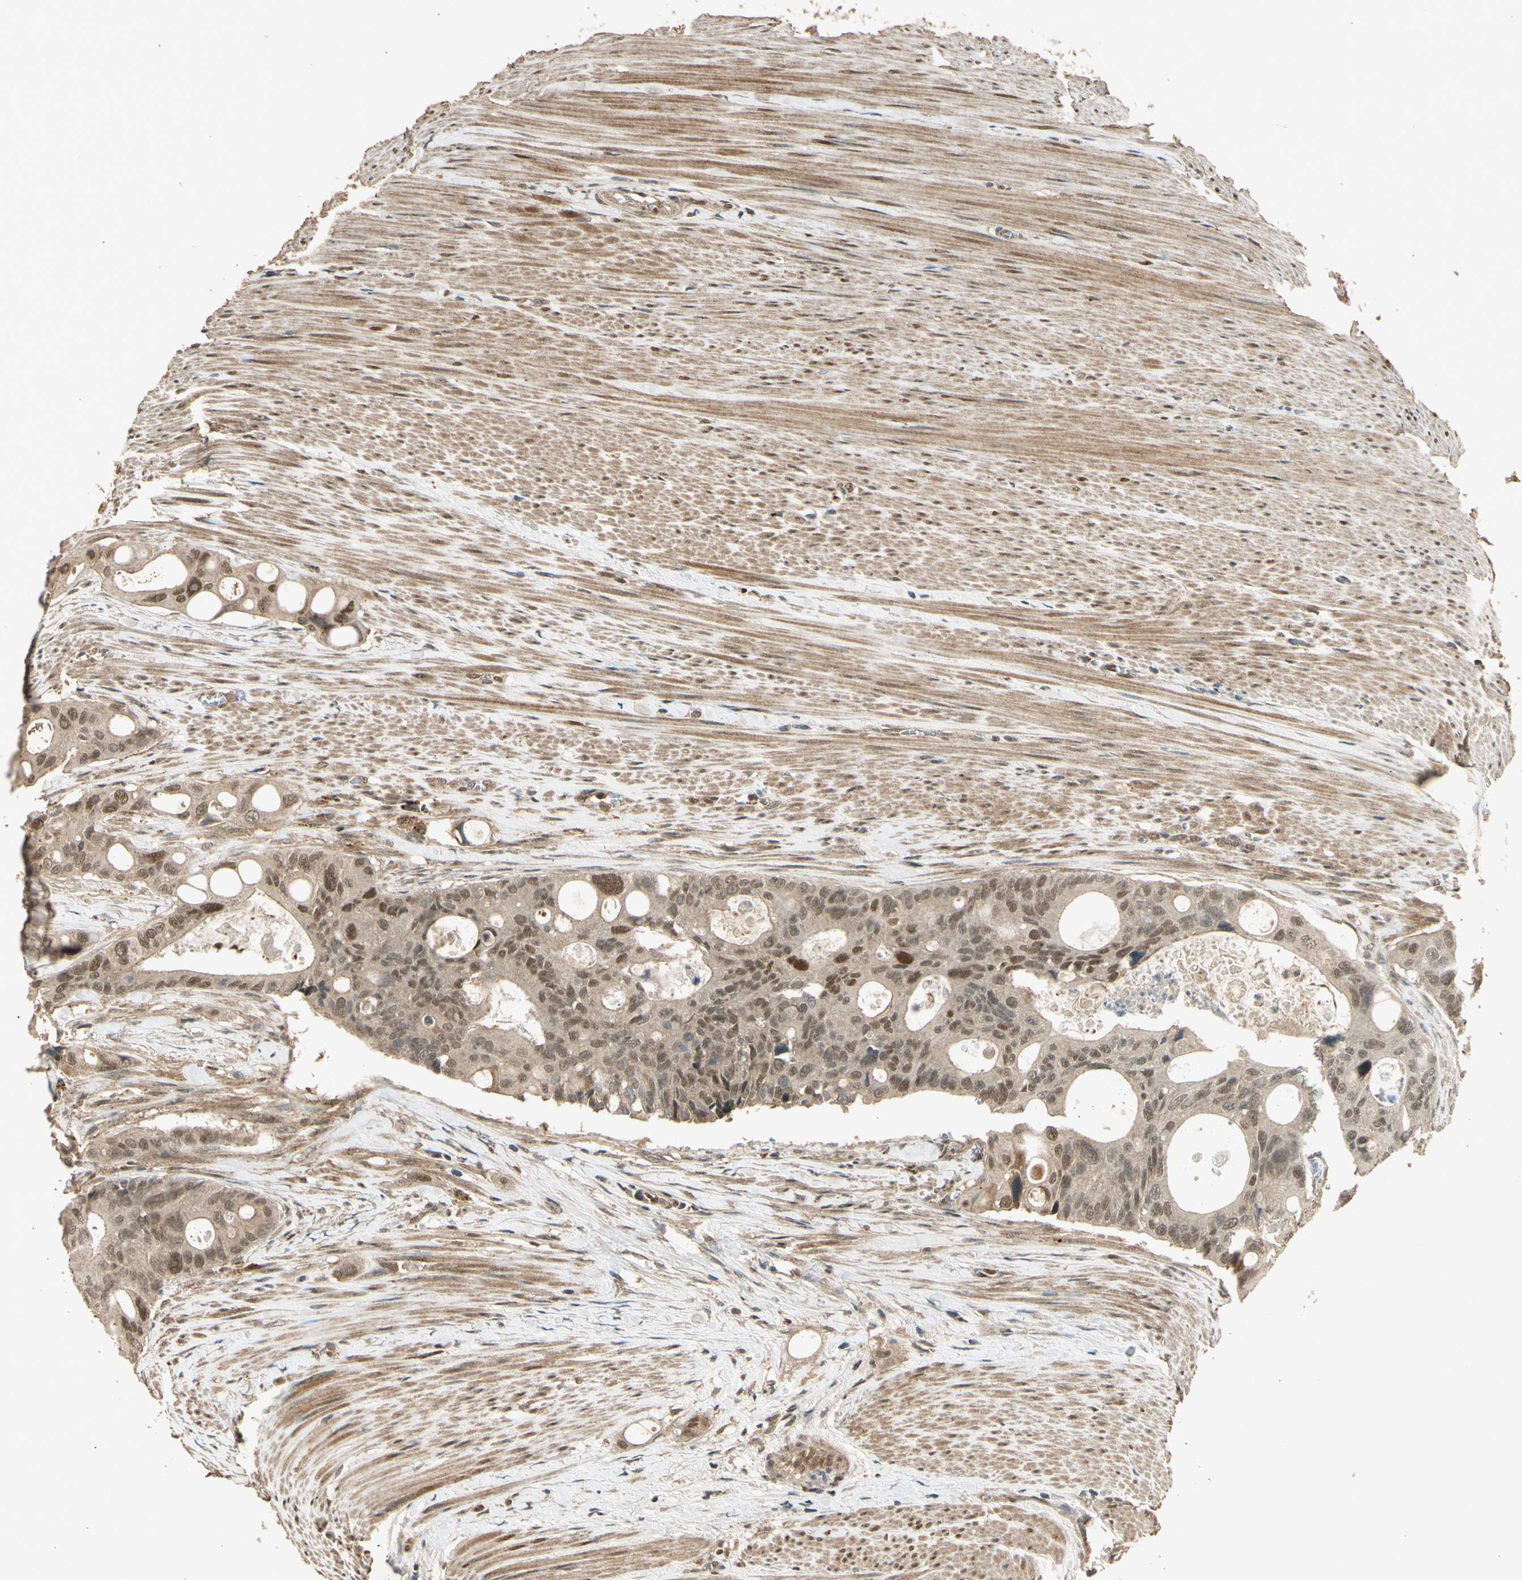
{"staining": {"intensity": "moderate", "quantity": ">75%", "location": "nuclear"}, "tissue": "colorectal cancer", "cell_type": "Tumor cells", "image_type": "cancer", "snomed": [{"axis": "morphology", "description": "Adenocarcinoma, NOS"}, {"axis": "topography", "description": "Colon"}], "caption": "Immunohistochemical staining of human adenocarcinoma (colorectal) demonstrates medium levels of moderate nuclear protein expression in about >75% of tumor cells. The staining is performed using DAB (3,3'-diaminobenzidine) brown chromogen to label protein expression. The nuclei are counter-stained blue using hematoxylin.", "gene": "GMEB2", "patient": {"sex": "female", "age": 57}}